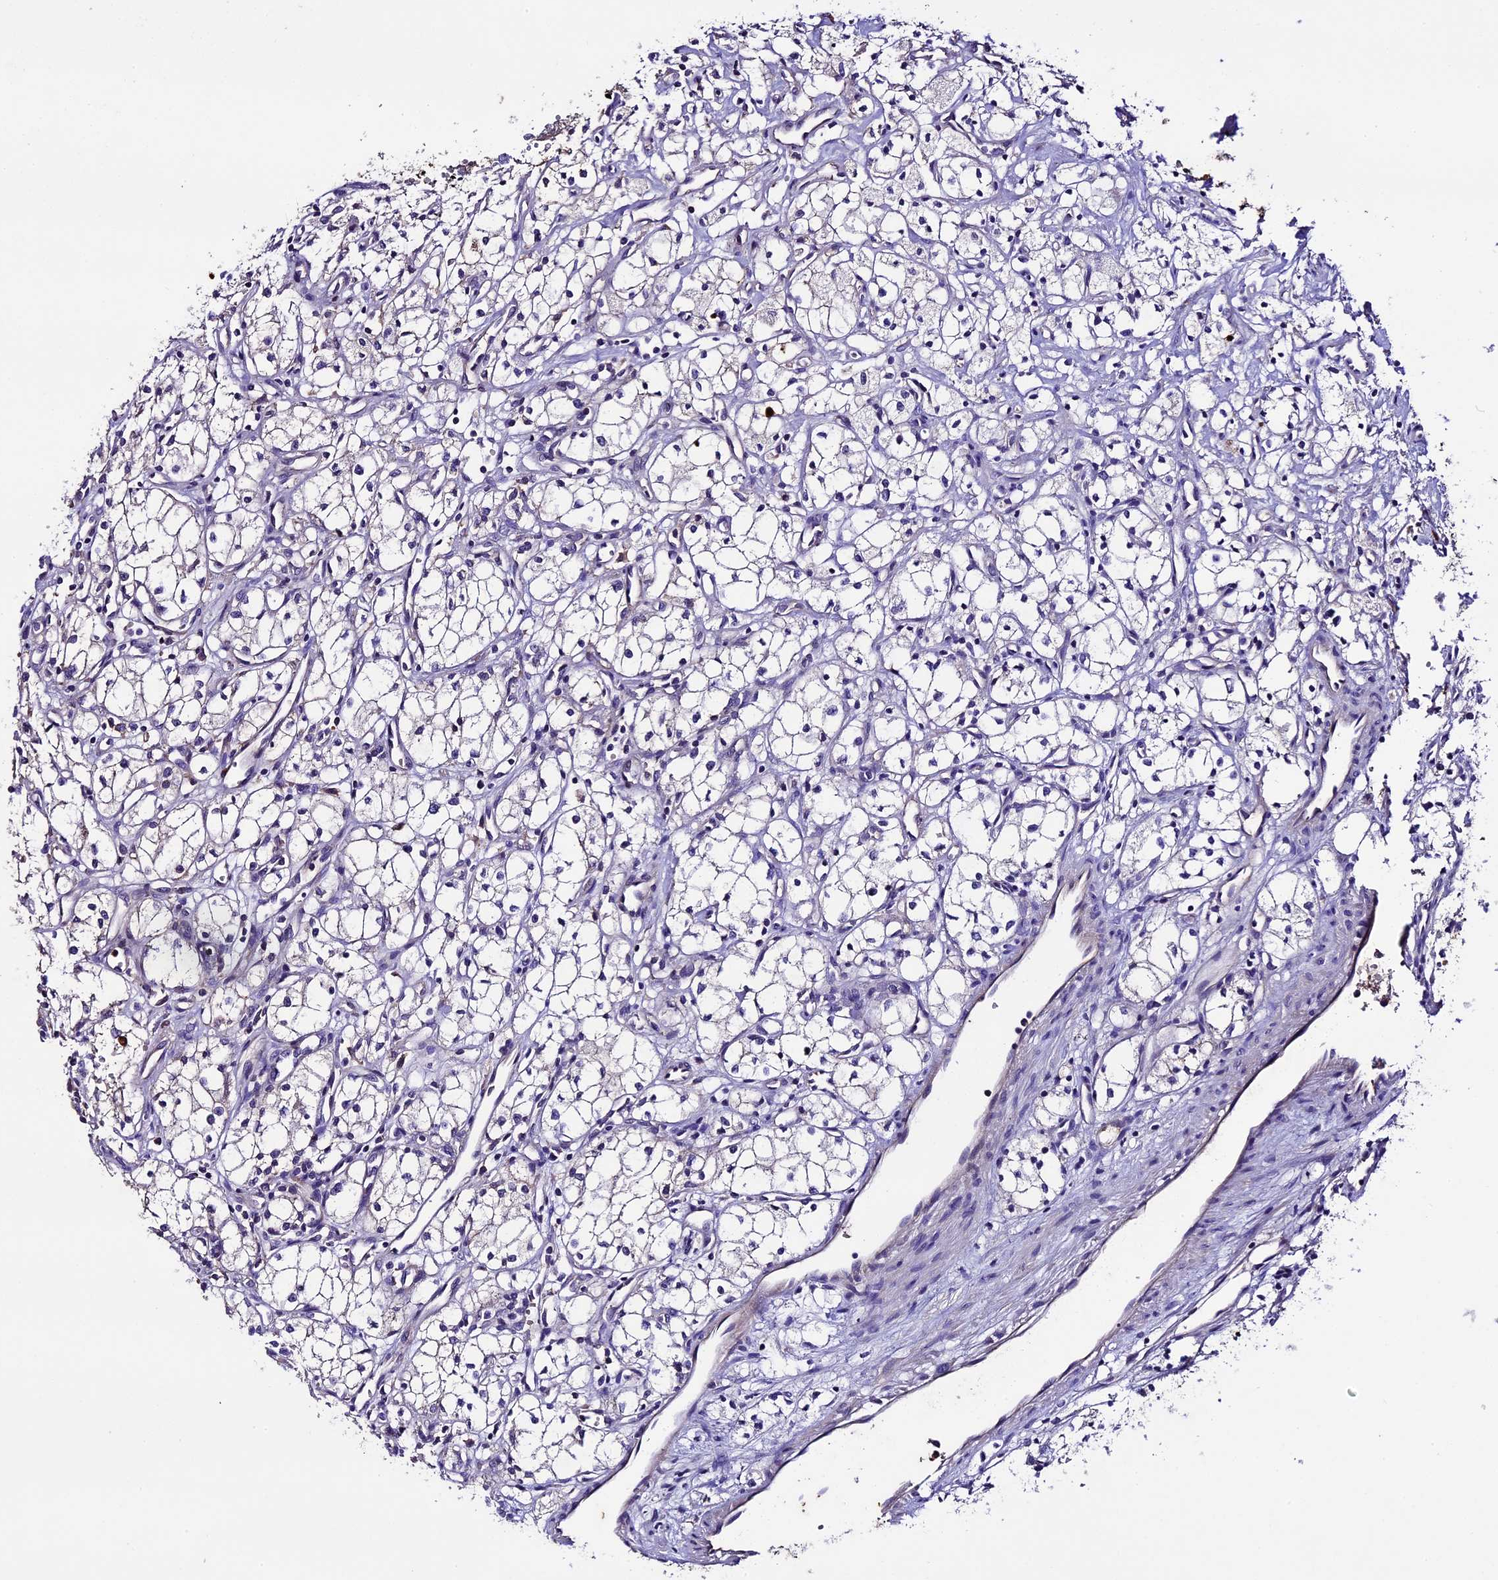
{"staining": {"intensity": "negative", "quantity": "none", "location": "none"}, "tissue": "renal cancer", "cell_type": "Tumor cells", "image_type": "cancer", "snomed": [{"axis": "morphology", "description": "Adenocarcinoma, NOS"}, {"axis": "topography", "description": "Kidney"}], "caption": "Renal cancer stained for a protein using immunohistochemistry reveals no expression tumor cells.", "gene": "TCP11L2", "patient": {"sex": "male", "age": 59}}